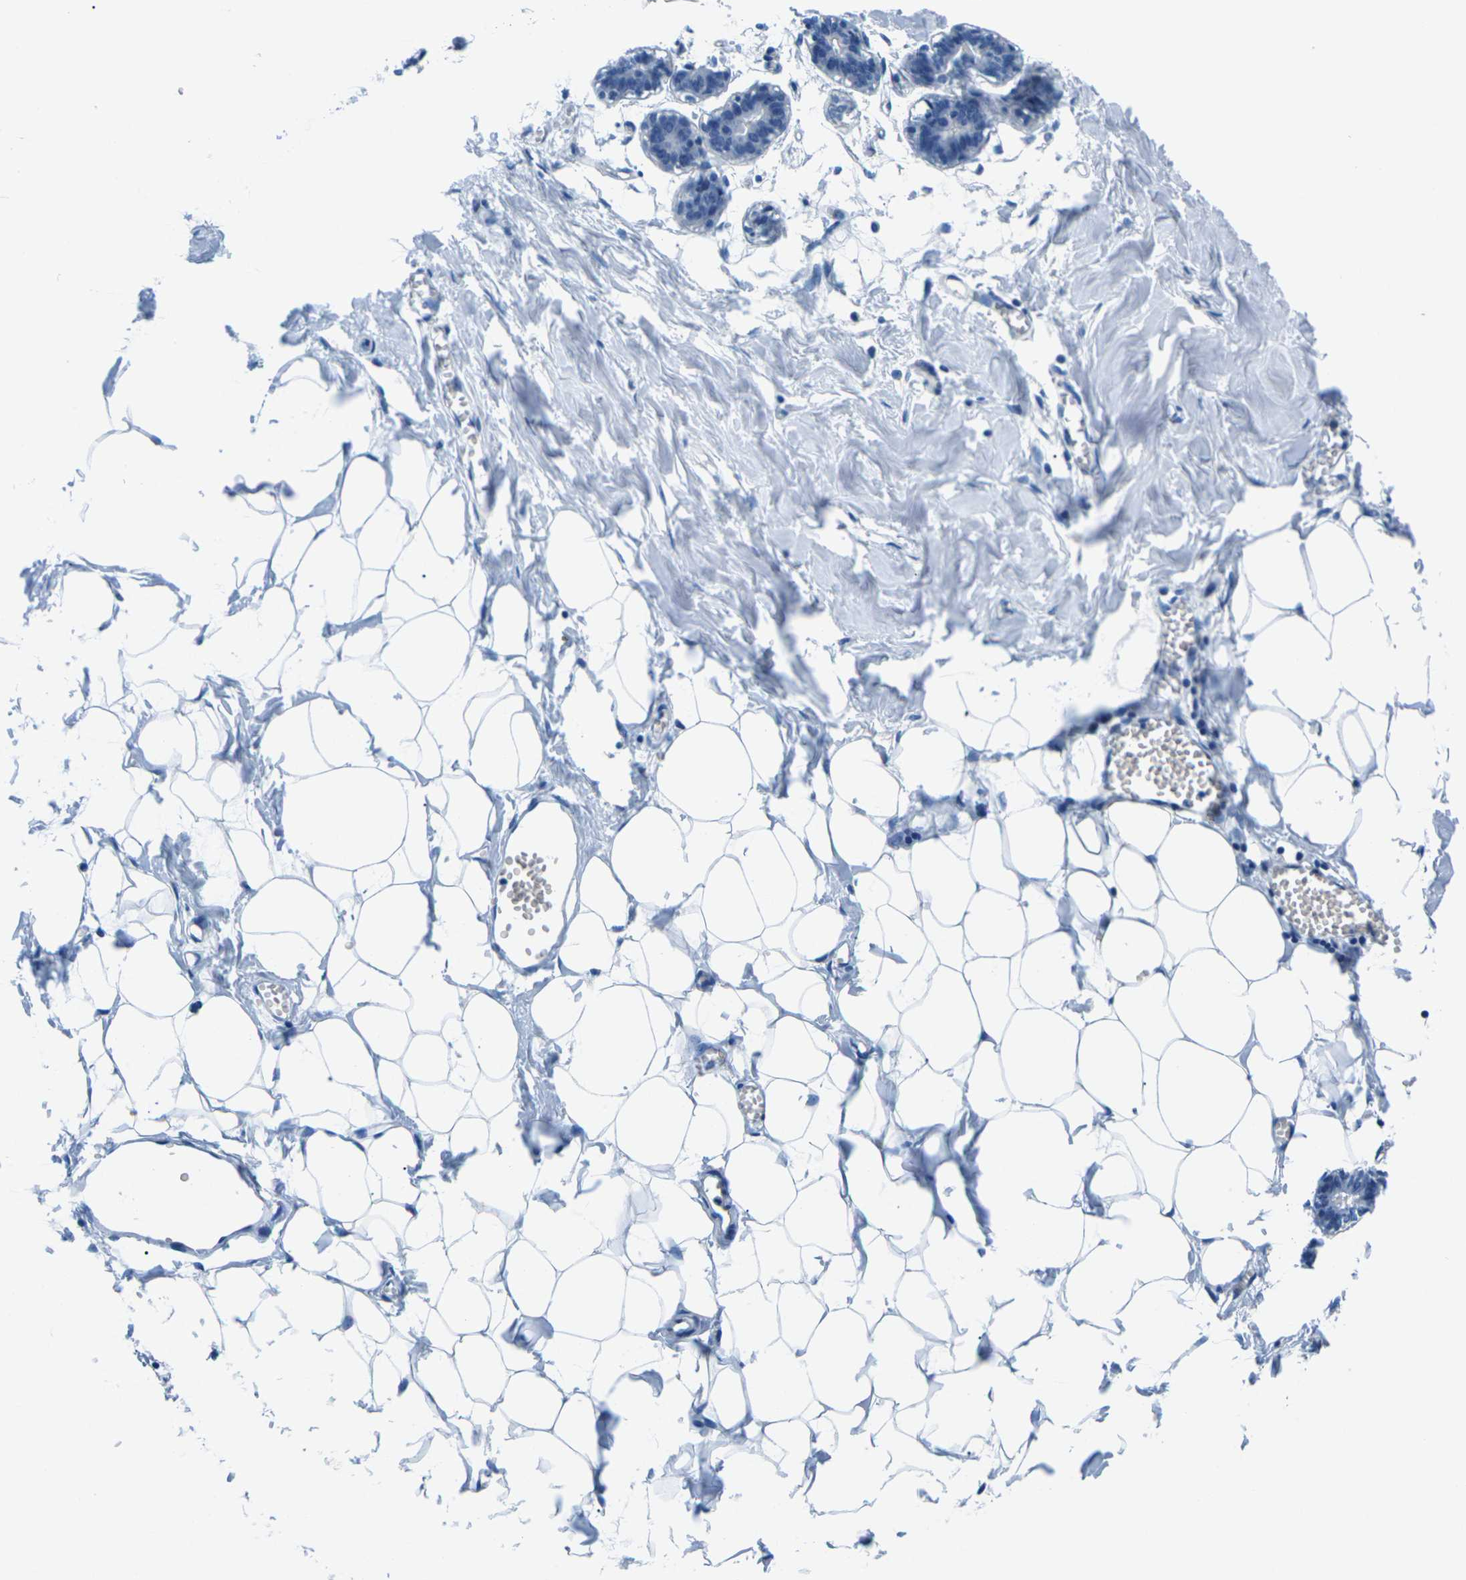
{"staining": {"intensity": "negative", "quantity": "none", "location": "none"}, "tissue": "breast", "cell_type": "Adipocytes", "image_type": "normal", "snomed": [{"axis": "morphology", "description": "Normal tissue, NOS"}, {"axis": "topography", "description": "Breast"}], "caption": "Immunohistochemical staining of normal breast exhibits no significant staining in adipocytes. (DAB immunohistochemistry (IHC), high magnification).", "gene": "UMOD", "patient": {"sex": "female", "age": 27}}